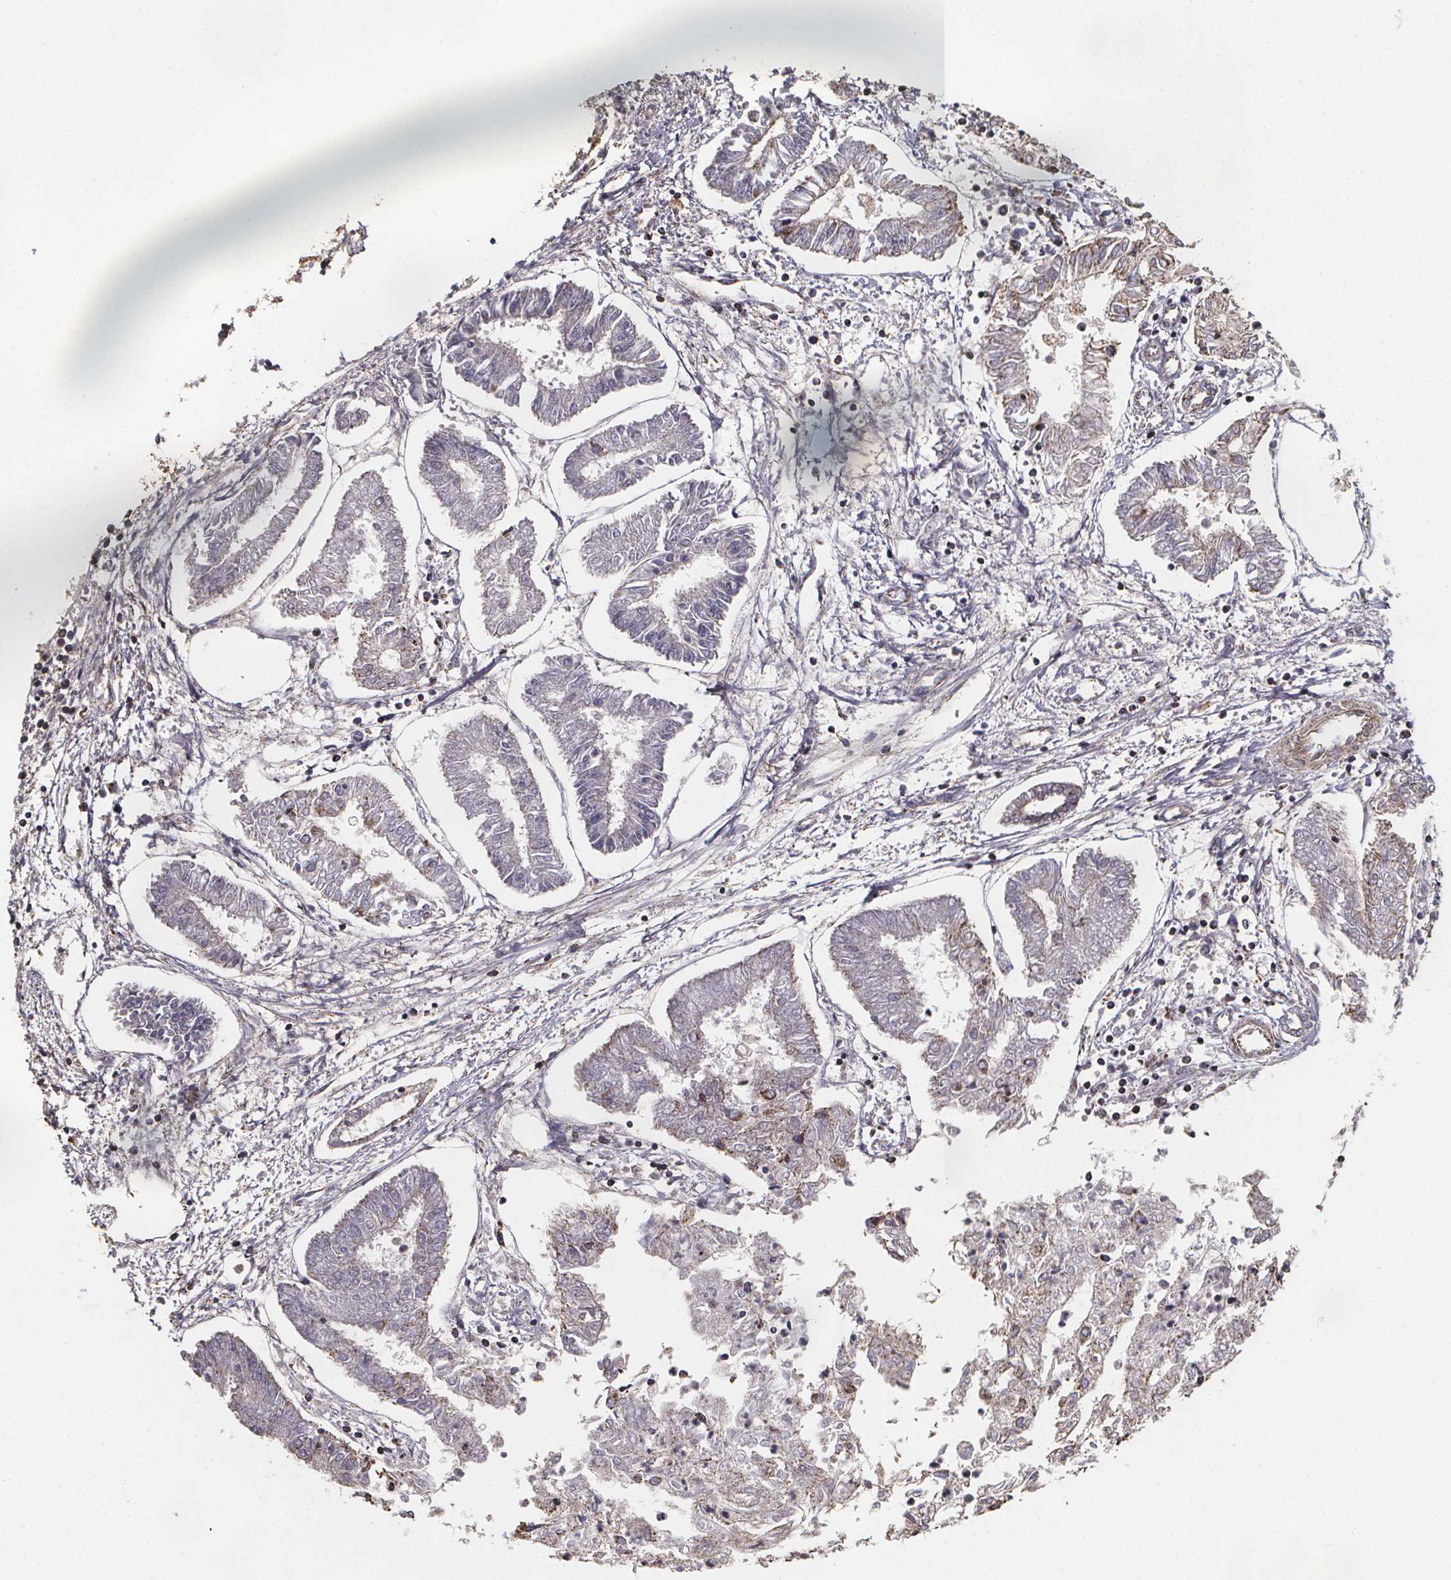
{"staining": {"intensity": "weak", "quantity": "25%-75%", "location": "cytoplasmic/membranous"}, "tissue": "endometrial cancer", "cell_type": "Tumor cells", "image_type": "cancer", "snomed": [{"axis": "morphology", "description": "Adenocarcinoma, NOS"}, {"axis": "topography", "description": "Endometrium"}], "caption": "Brown immunohistochemical staining in endometrial cancer (adenocarcinoma) exhibits weak cytoplasmic/membranous positivity in approximately 25%-75% of tumor cells. Nuclei are stained in blue.", "gene": "SLC35D2", "patient": {"sex": "female", "age": 68}}